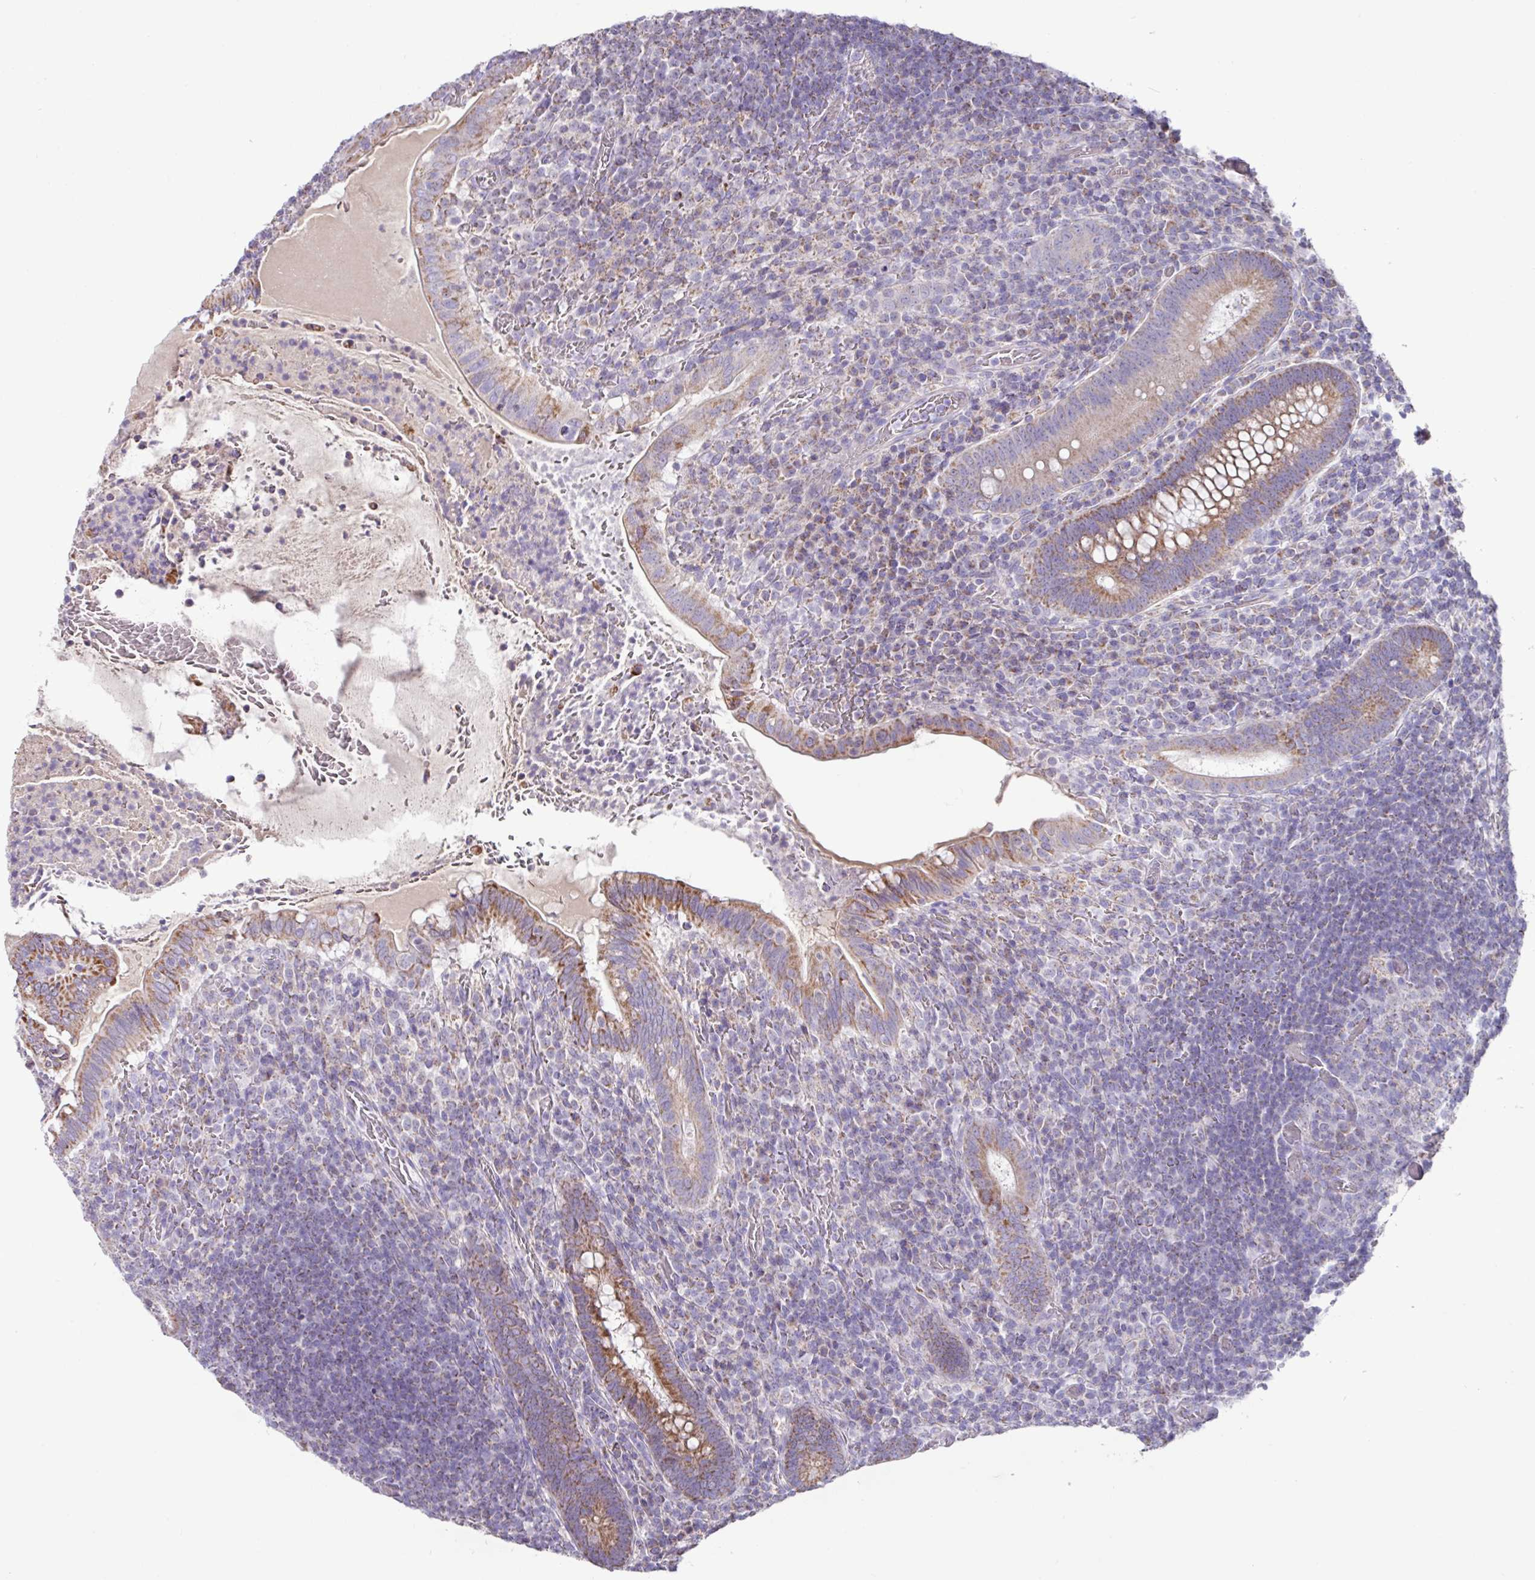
{"staining": {"intensity": "moderate", "quantity": ">75%", "location": "cytoplasmic/membranous"}, "tissue": "appendix", "cell_type": "Glandular cells", "image_type": "normal", "snomed": [{"axis": "morphology", "description": "Normal tissue, NOS"}, {"axis": "topography", "description": "Appendix"}], "caption": "Immunohistochemical staining of unremarkable appendix shows medium levels of moderate cytoplasmic/membranous expression in approximately >75% of glandular cells. (DAB IHC, brown staining for protein, blue staining for nuclei).", "gene": "MT", "patient": {"sex": "female", "age": 43}}